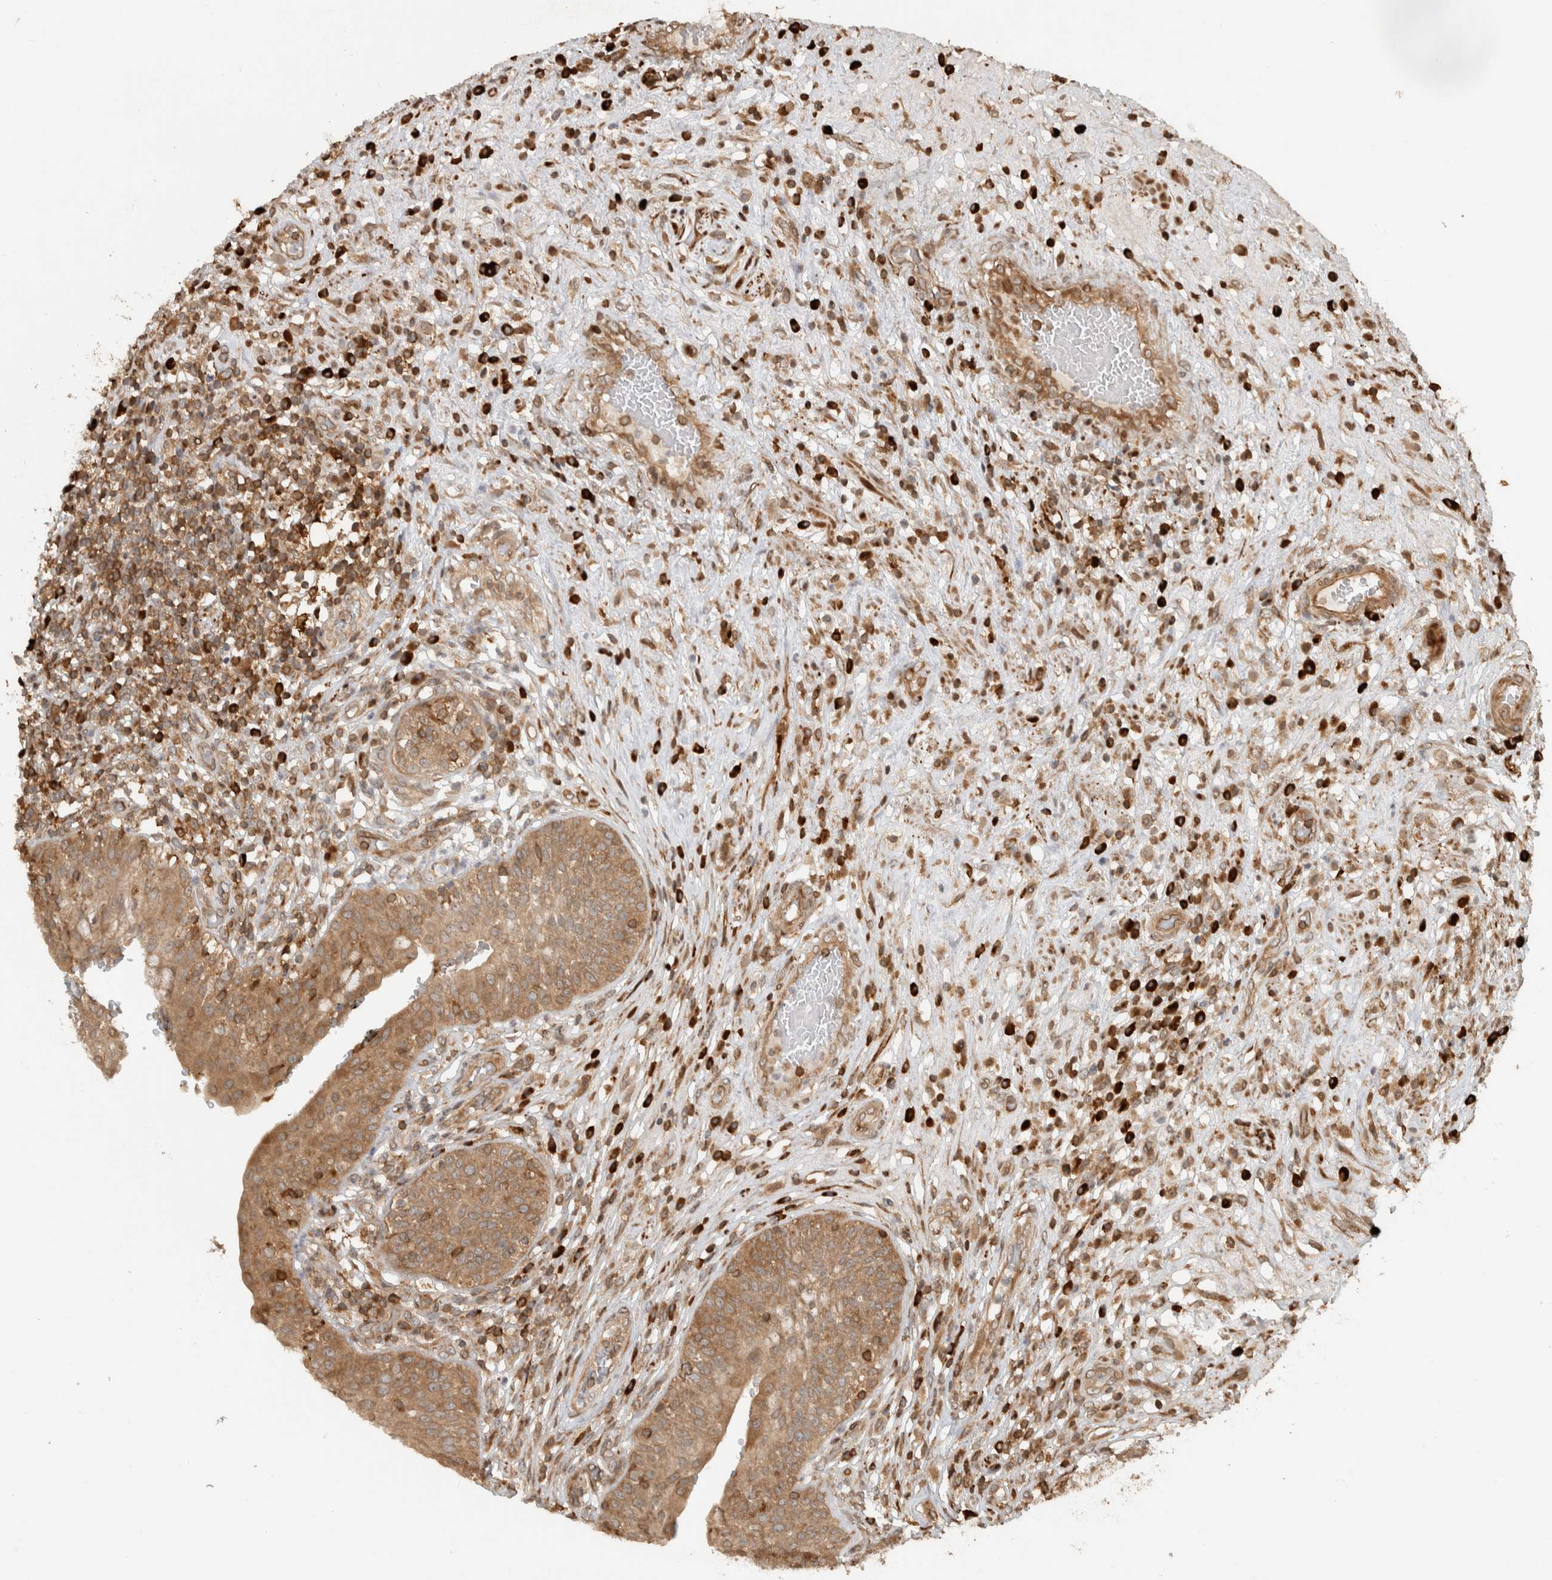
{"staining": {"intensity": "strong", "quantity": ">75%", "location": "cytoplasmic/membranous"}, "tissue": "urinary bladder", "cell_type": "Urothelial cells", "image_type": "normal", "snomed": [{"axis": "morphology", "description": "Normal tissue, NOS"}, {"axis": "topography", "description": "Urinary bladder"}], "caption": "This photomicrograph shows normal urinary bladder stained with IHC to label a protein in brown. The cytoplasmic/membranous of urothelial cells show strong positivity for the protein. Nuclei are counter-stained blue.", "gene": "CNTROB", "patient": {"sex": "female", "age": 62}}